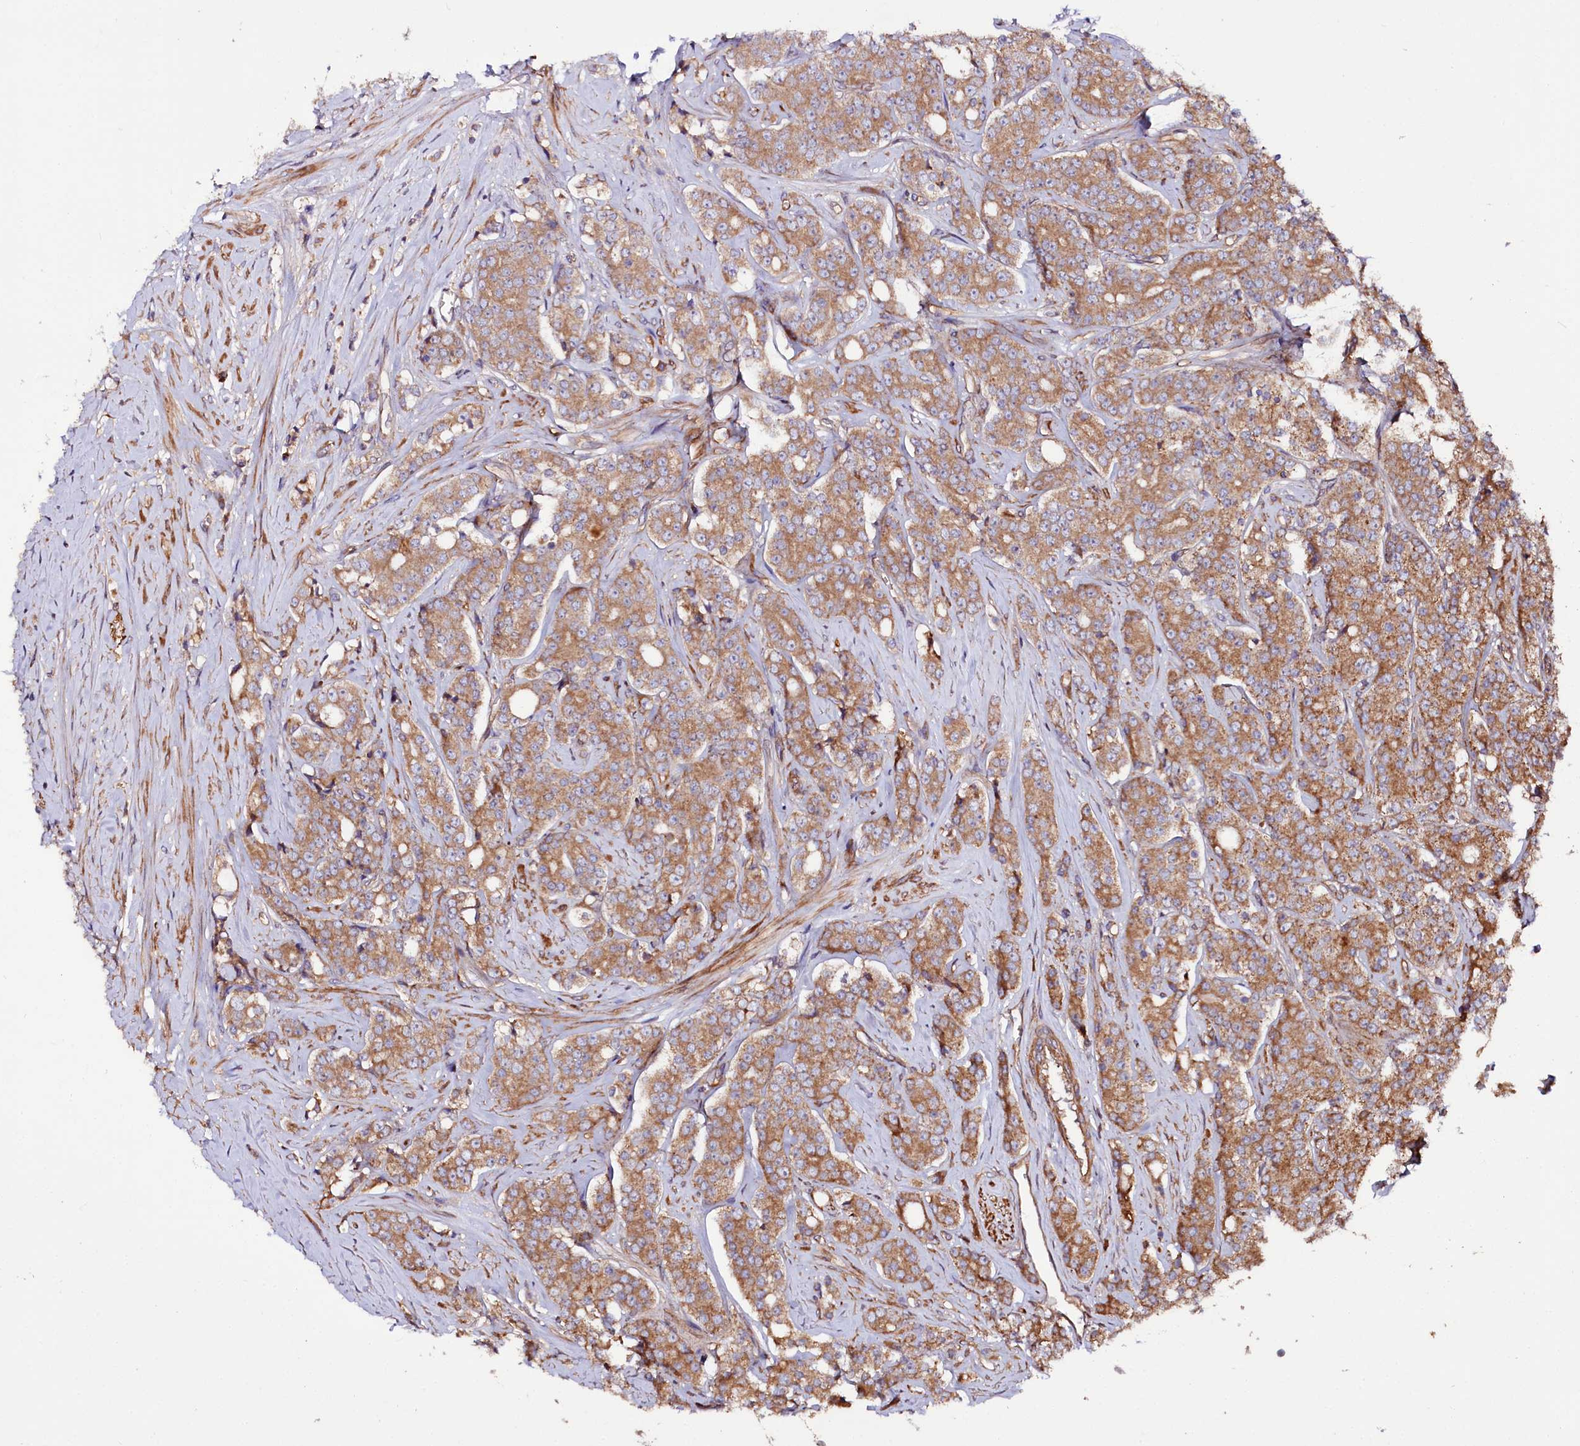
{"staining": {"intensity": "moderate", "quantity": ">75%", "location": "cytoplasmic/membranous"}, "tissue": "prostate cancer", "cell_type": "Tumor cells", "image_type": "cancer", "snomed": [{"axis": "morphology", "description": "Adenocarcinoma, High grade"}, {"axis": "topography", "description": "Prostate"}], "caption": "Protein staining shows moderate cytoplasmic/membranous expression in about >75% of tumor cells in prostate cancer. (DAB IHC, brown staining for protein, blue staining for nuclei).", "gene": "CEP295", "patient": {"sex": "male", "age": 62}}